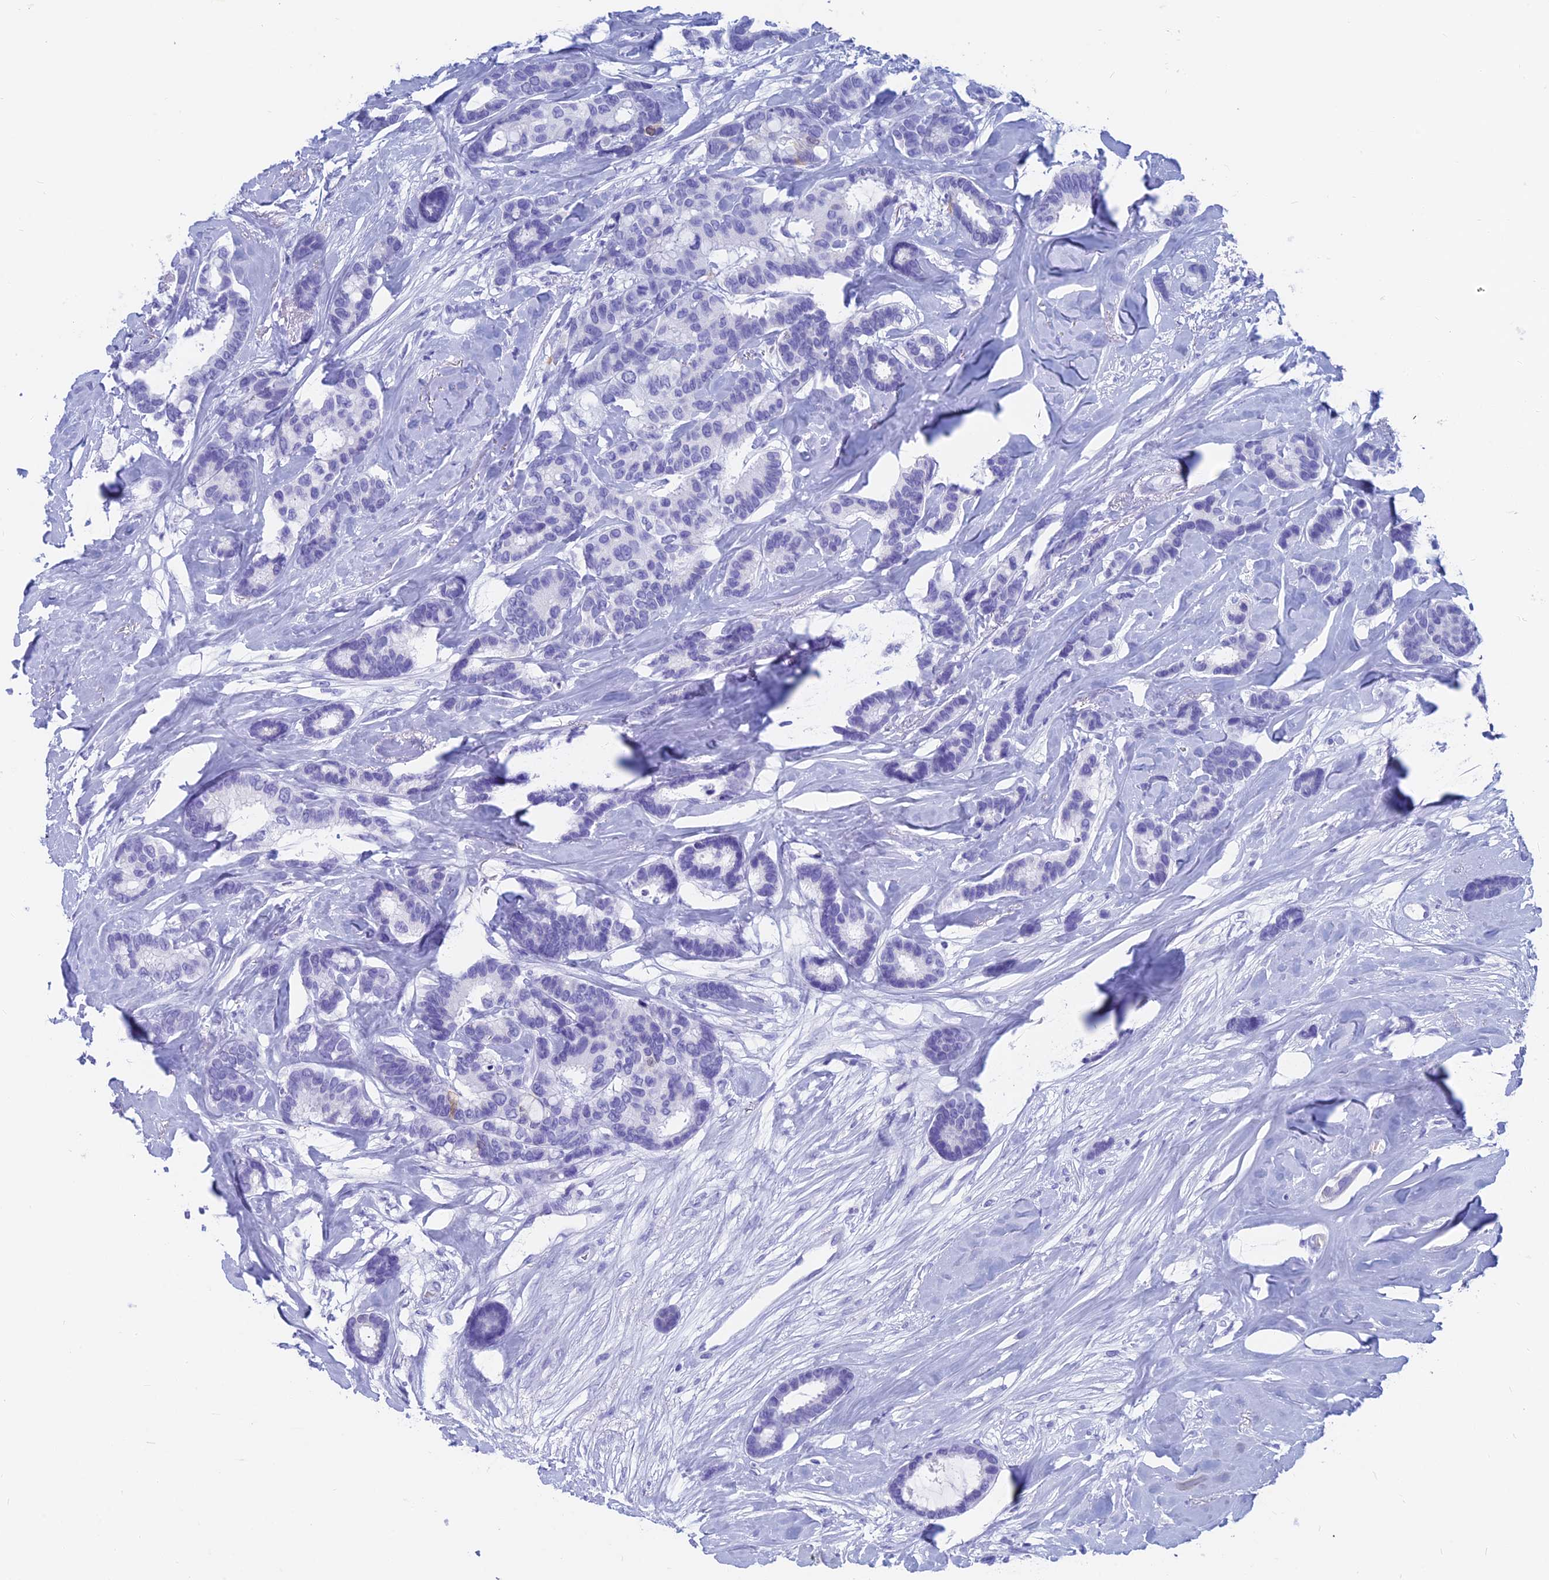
{"staining": {"intensity": "negative", "quantity": "none", "location": "none"}, "tissue": "breast cancer", "cell_type": "Tumor cells", "image_type": "cancer", "snomed": [{"axis": "morphology", "description": "Duct carcinoma"}, {"axis": "topography", "description": "Breast"}], "caption": "Breast cancer stained for a protein using IHC shows no staining tumor cells.", "gene": "CAPS", "patient": {"sex": "female", "age": 87}}